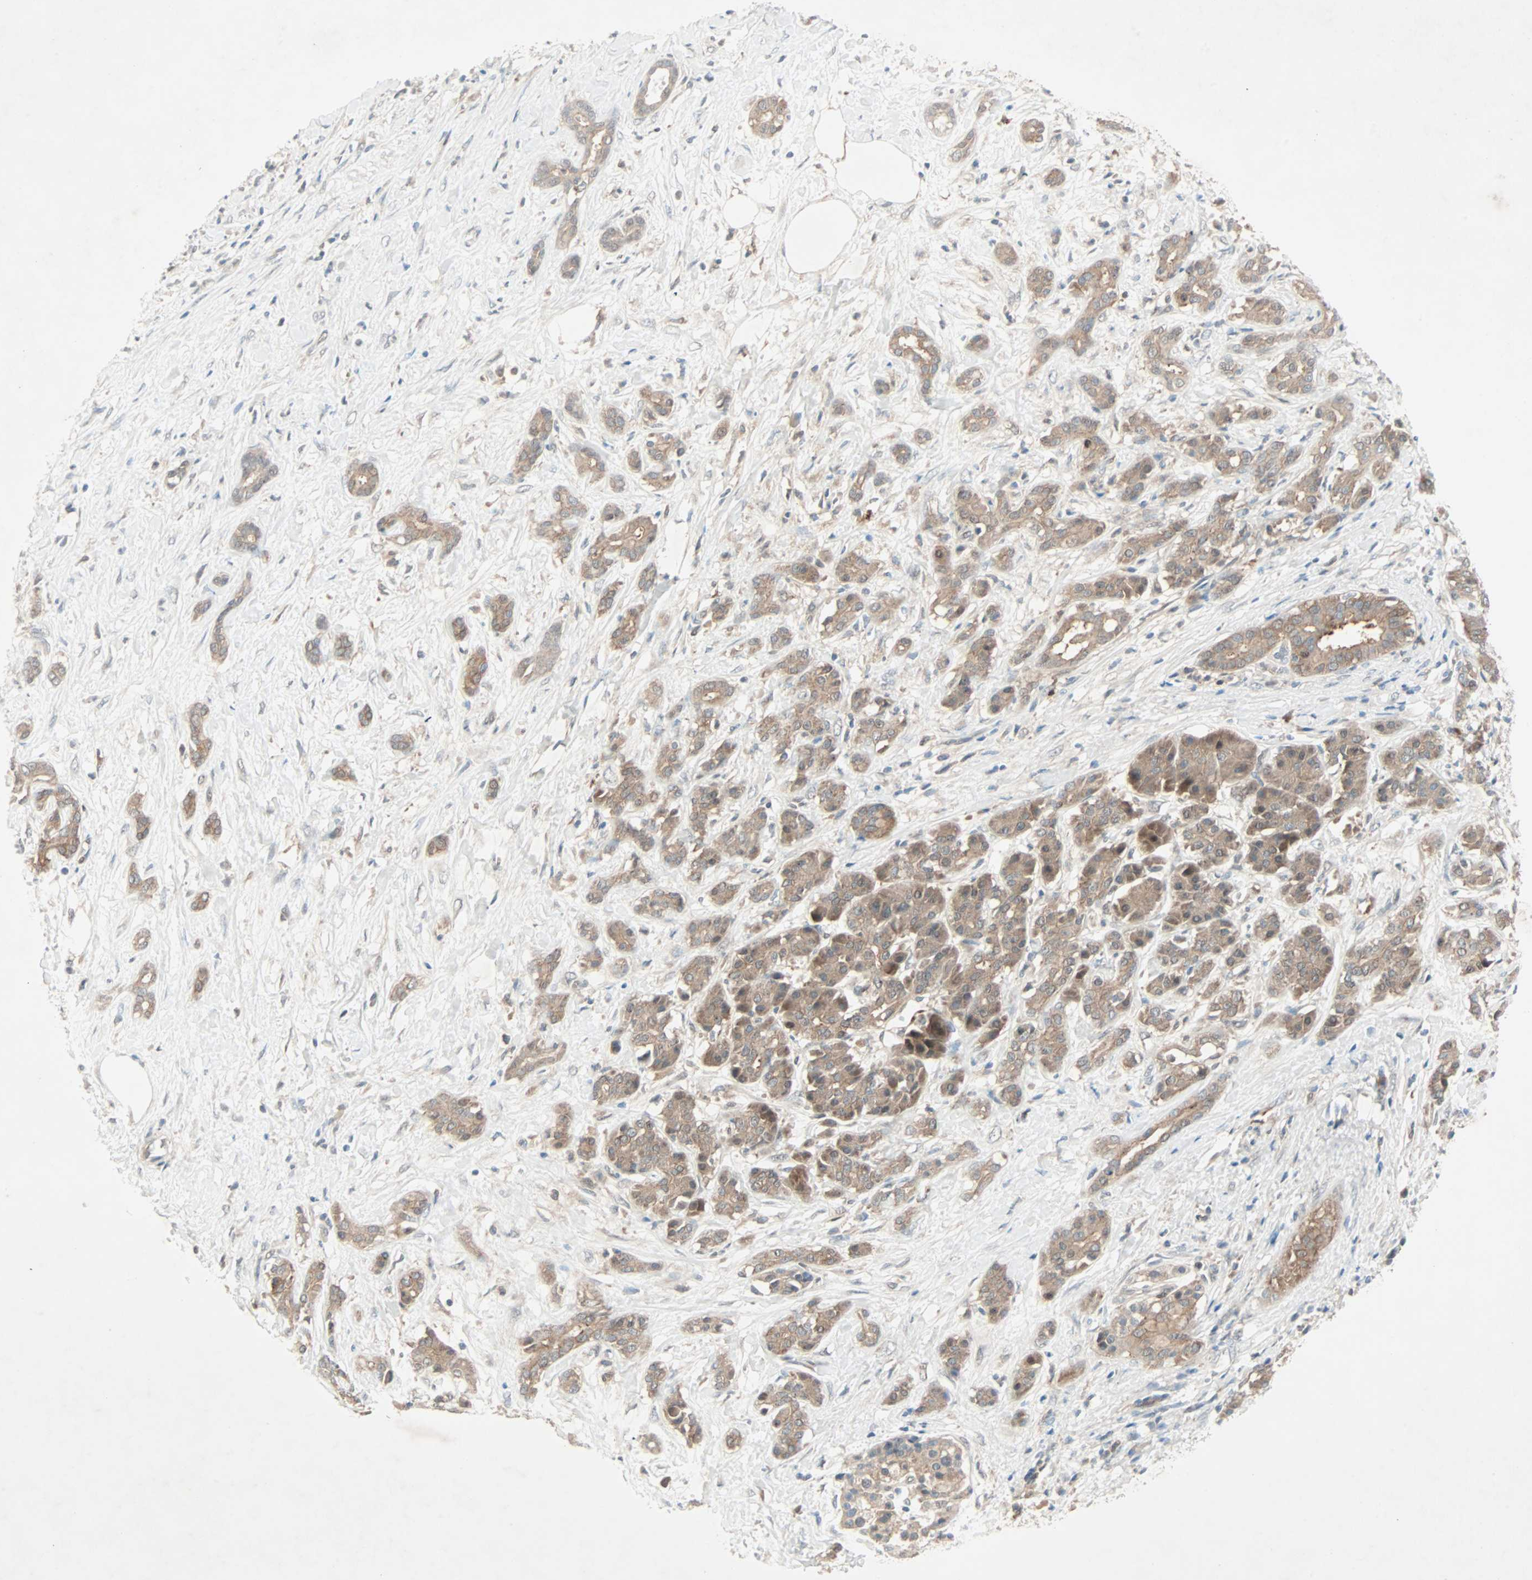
{"staining": {"intensity": "moderate", "quantity": ">75%", "location": "cytoplasmic/membranous"}, "tissue": "pancreatic cancer", "cell_type": "Tumor cells", "image_type": "cancer", "snomed": [{"axis": "morphology", "description": "Normal tissue, NOS"}, {"axis": "topography", "description": "Lymph node"}], "caption": "This is an image of immunohistochemistry (IHC) staining of pancreatic cancer, which shows moderate staining in the cytoplasmic/membranous of tumor cells.", "gene": "SMIM8", "patient": {"sex": "male", "age": 50}}